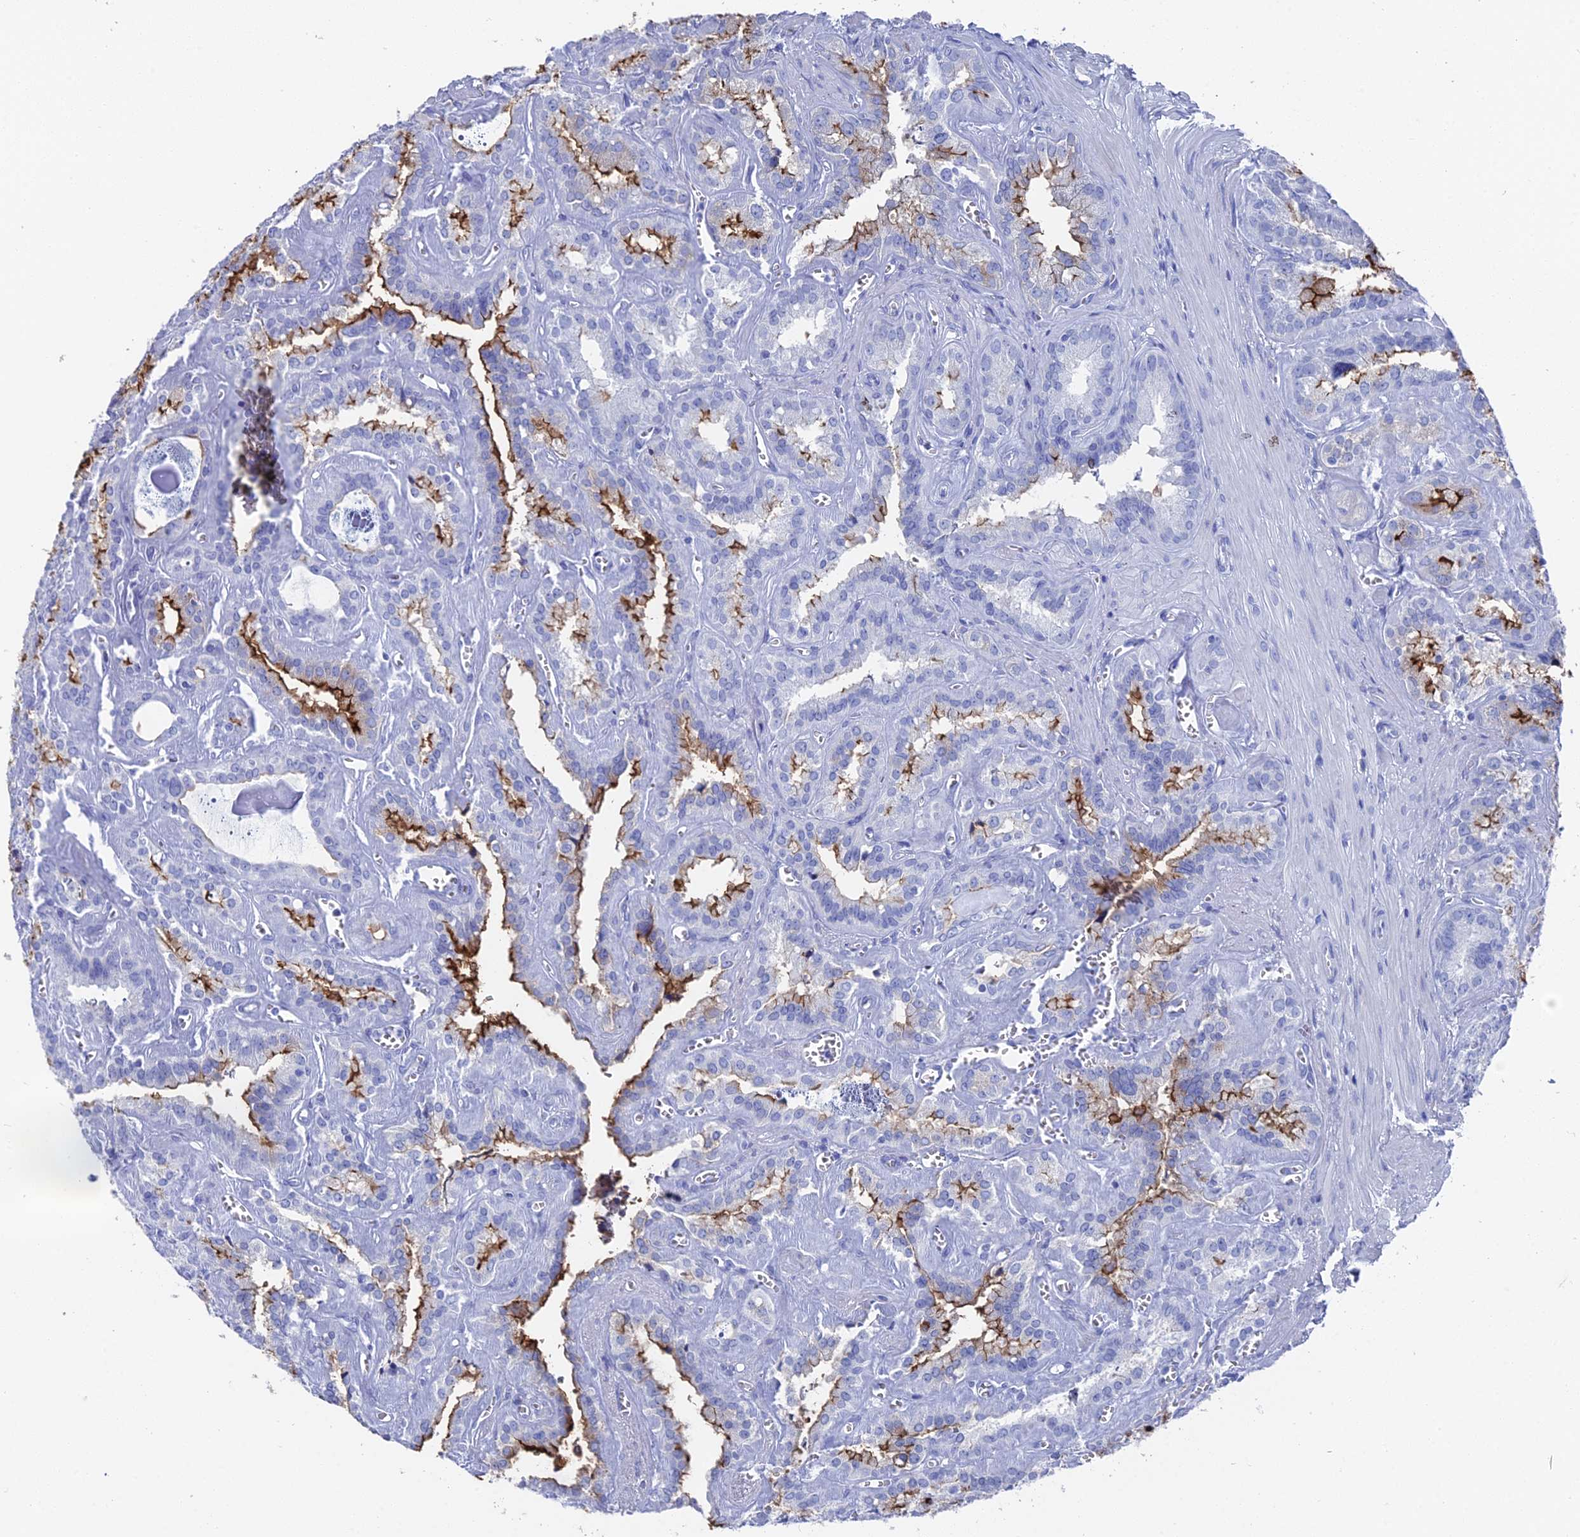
{"staining": {"intensity": "strong", "quantity": "25%-75%", "location": "cytoplasmic/membranous"}, "tissue": "seminal vesicle", "cell_type": "Glandular cells", "image_type": "normal", "snomed": [{"axis": "morphology", "description": "Normal tissue, NOS"}, {"axis": "topography", "description": "Prostate"}, {"axis": "topography", "description": "Seminal veicle"}], "caption": "Glandular cells demonstrate high levels of strong cytoplasmic/membranous staining in approximately 25%-75% of cells in benign seminal vesicle.", "gene": "ENPP3", "patient": {"sex": "male", "age": 59}}